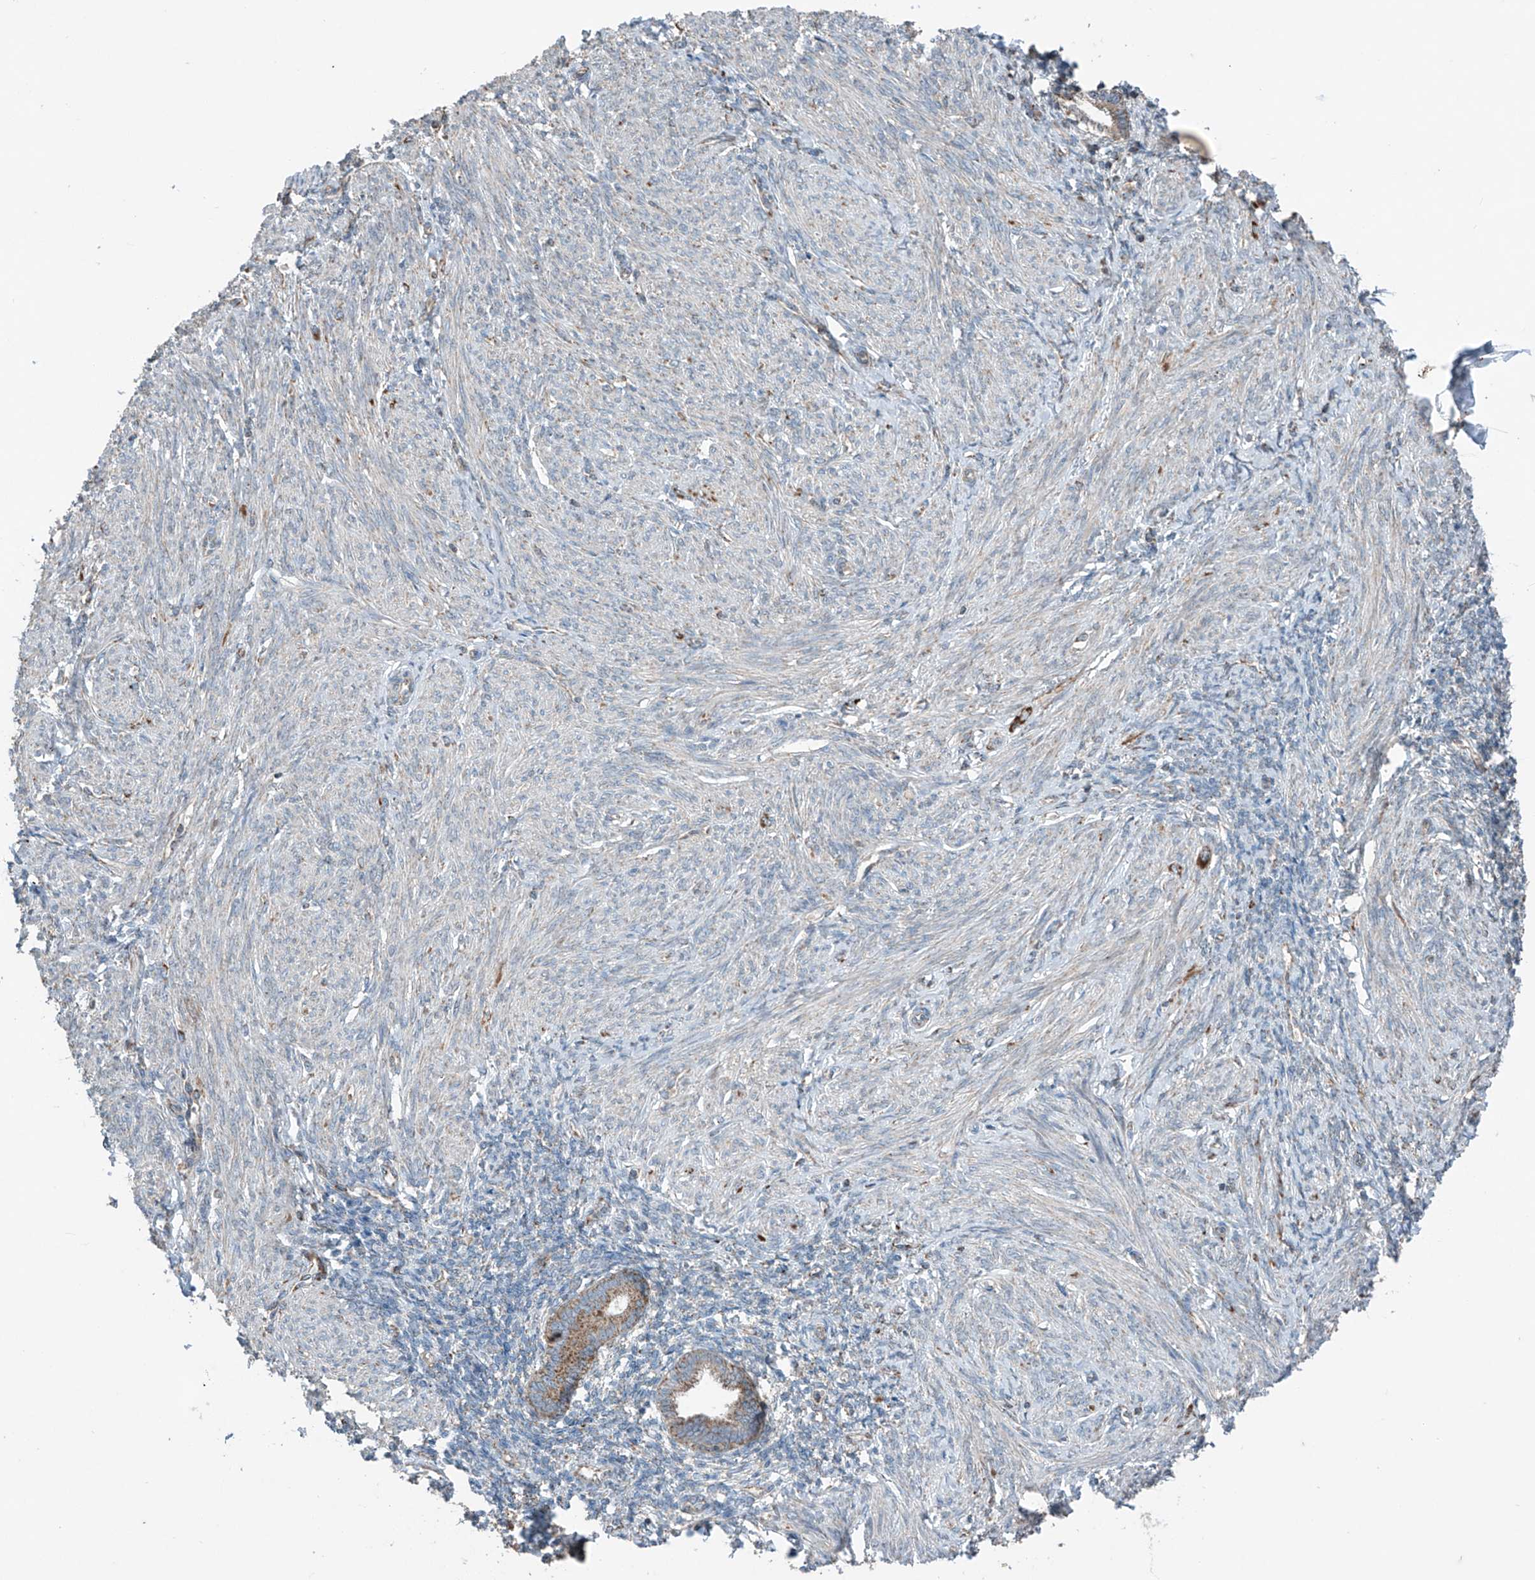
{"staining": {"intensity": "negative", "quantity": "none", "location": "none"}, "tissue": "endometrium", "cell_type": "Cells in endometrial stroma", "image_type": "normal", "snomed": [{"axis": "morphology", "description": "Normal tissue, NOS"}, {"axis": "topography", "description": "Endometrium"}], "caption": "Immunohistochemistry (IHC) of unremarkable human endometrium demonstrates no expression in cells in endometrial stroma.", "gene": "SAMD3", "patient": {"sex": "female", "age": 77}}